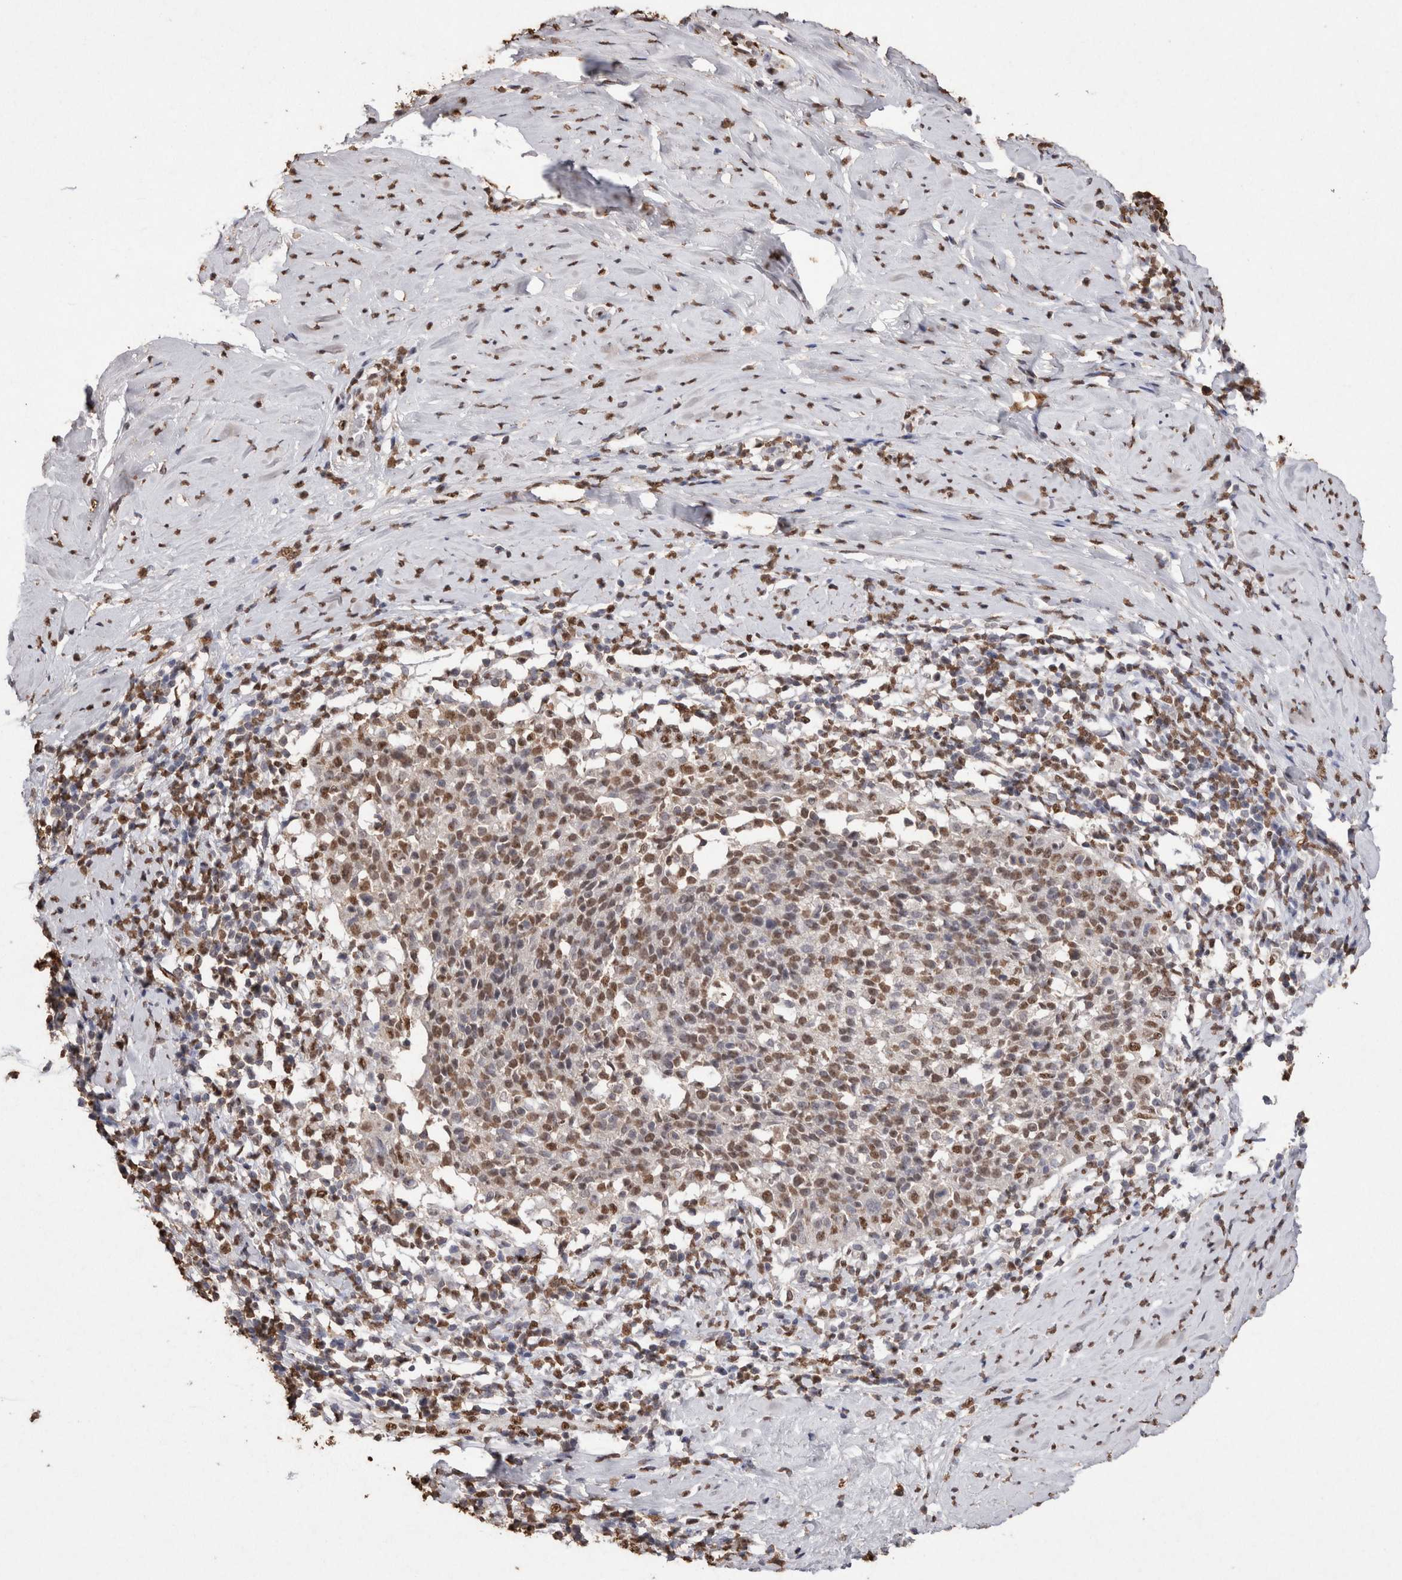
{"staining": {"intensity": "moderate", "quantity": ">75%", "location": "nuclear"}, "tissue": "cervical cancer", "cell_type": "Tumor cells", "image_type": "cancer", "snomed": [{"axis": "morphology", "description": "Squamous cell carcinoma, NOS"}, {"axis": "topography", "description": "Cervix"}], "caption": "About >75% of tumor cells in cervical cancer exhibit moderate nuclear protein expression as visualized by brown immunohistochemical staining.", "gene": "NTHL1", "patient": {"sex": "female", "age": 51}}